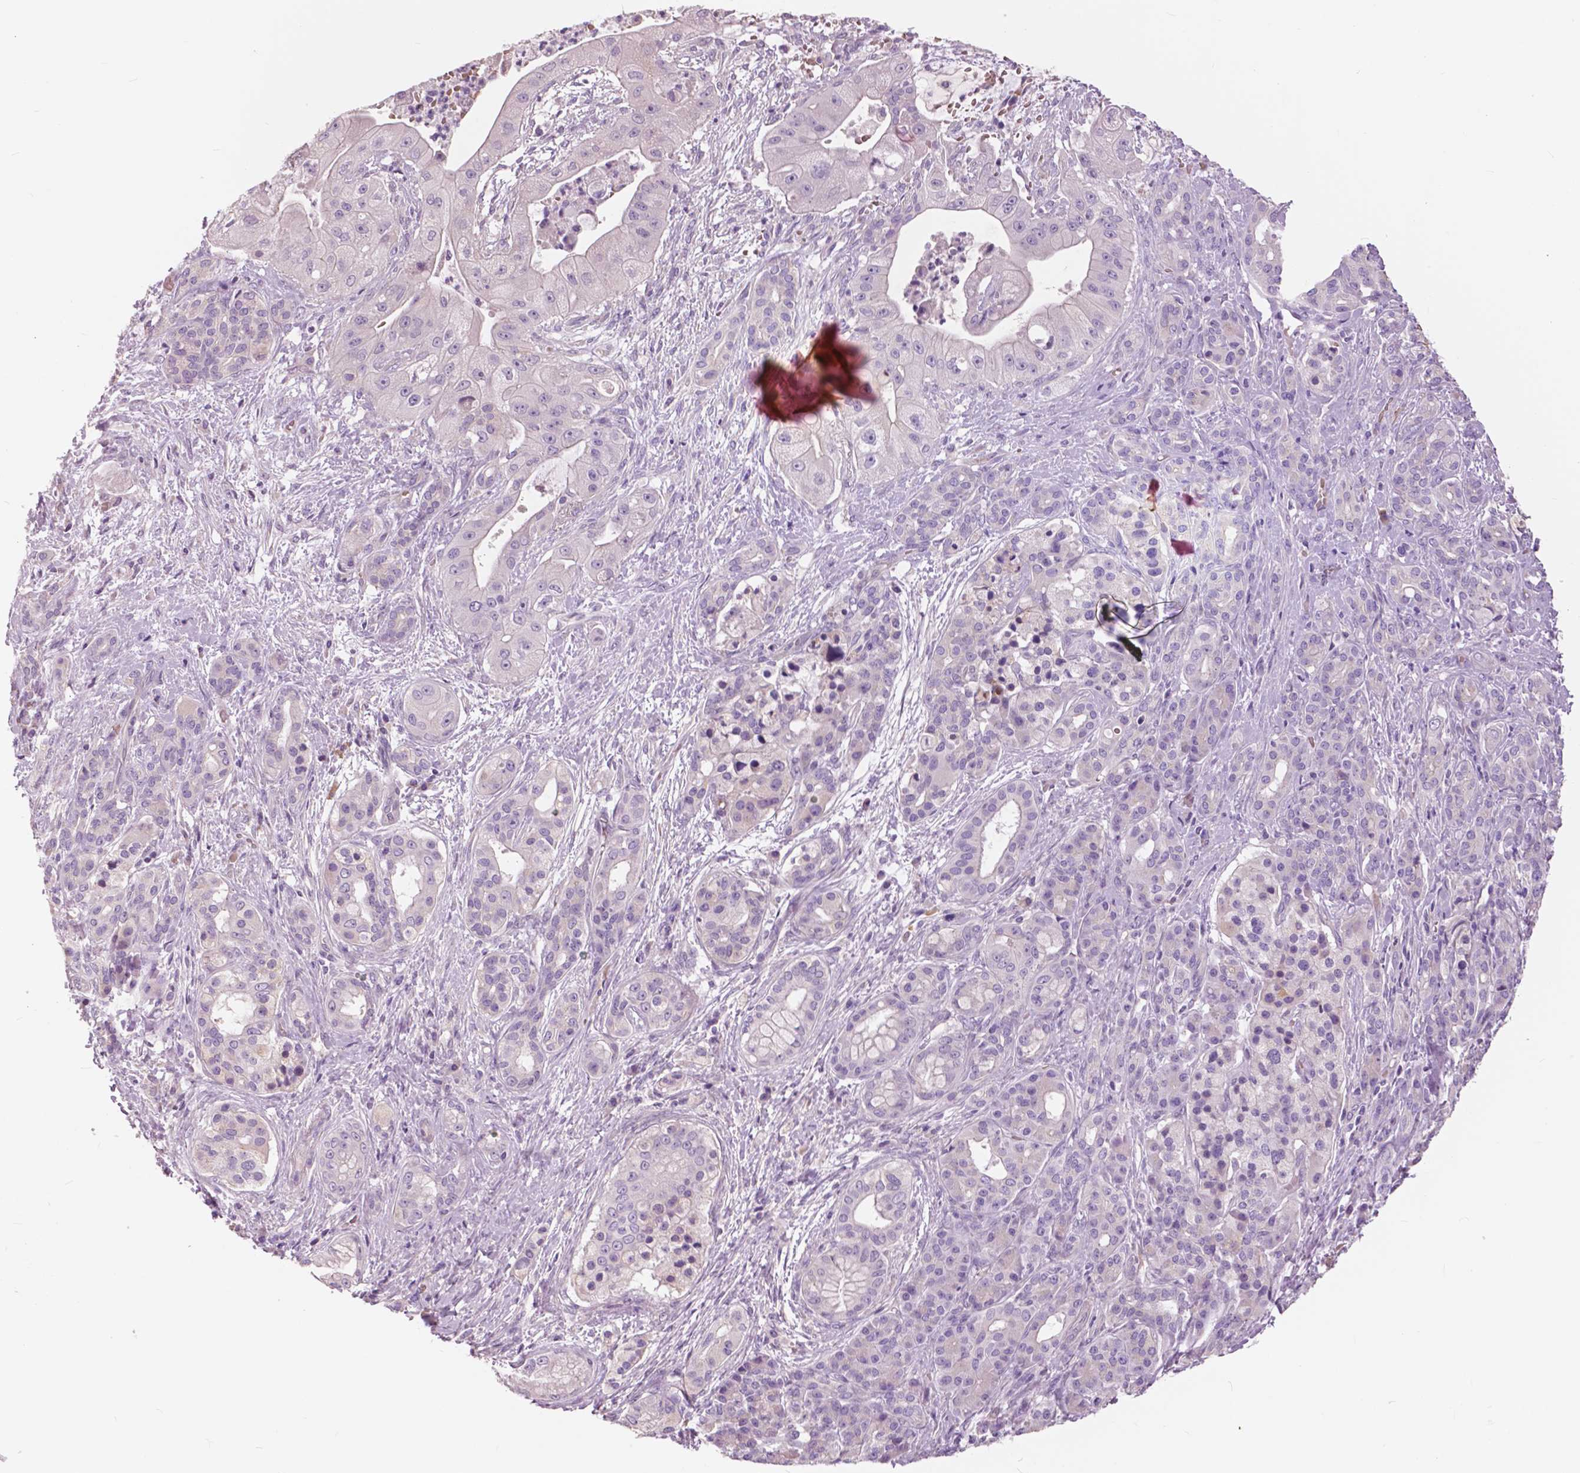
{"staining": {"intensity": "negative", "quantity": "none", "location": "none"}, "tissue": "pancreatic cancer", "cell_type": "Tumor cells", "image_type": "cancer", "snomed": [{"axis": "morphology", "description": "Normal tissue, NOS"}, {"axis": "morphology", "description": "Inflammation, NOS"}, {"axis": "morphology", "description": "Adenocarcinoma, NOS"}, {"axis": "topography", "description": "Pancreas"}], "caption": "Immunohistochemistry (IHC) of human pancreatic cancer exhibits no expression in tumor cells. (DAB (3,3'-diaminobenzidine) immunohistochemistry (IHC) with hematoxylin counter stain).", "gene": "SERPINI1", "patient": {"sex": "male", "age": 57}}